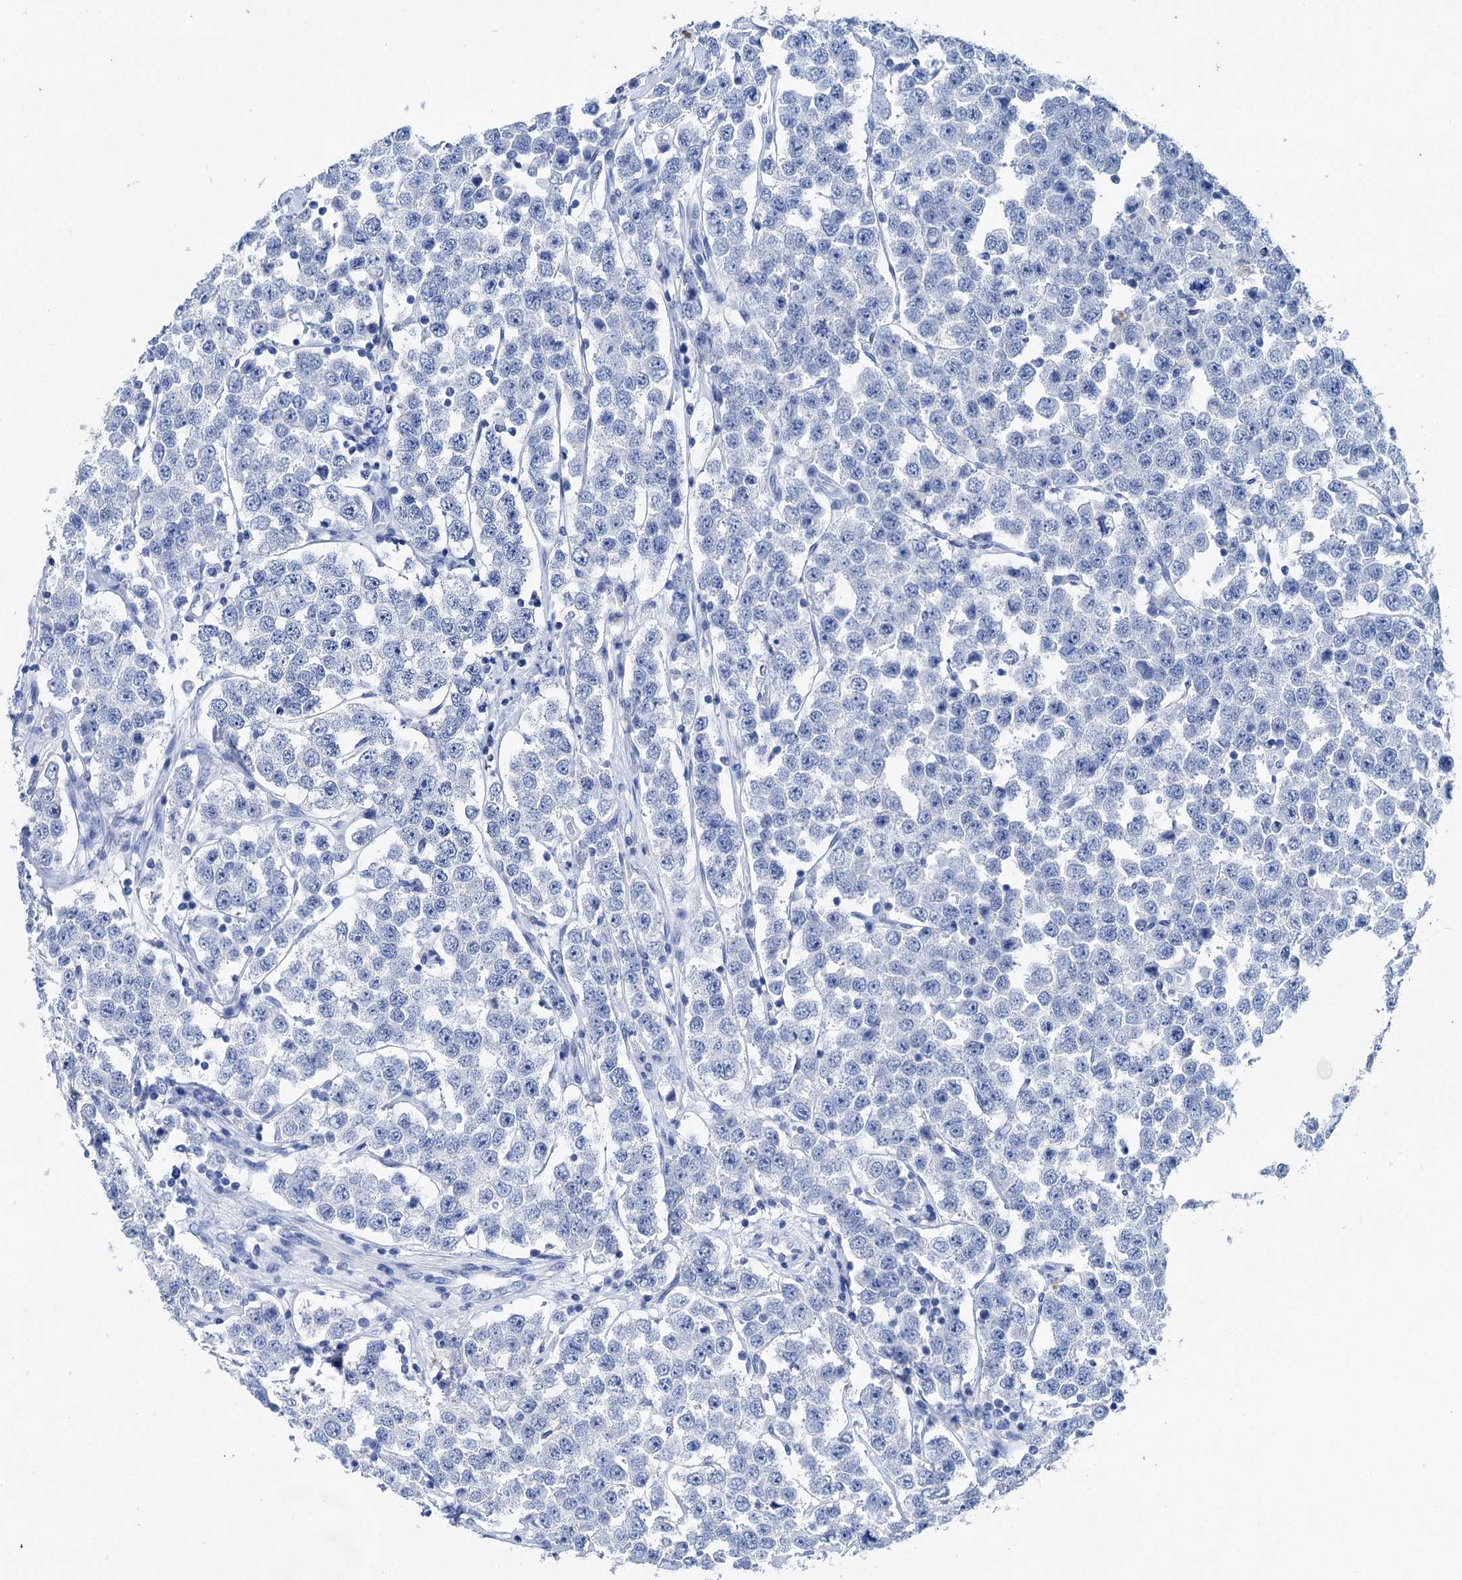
{"staining": {"intensity": "negative", "quantity": "none", "location": "none"}, "tissue": "testis cancer", "cell_type": "Tumor cells", "image_type": "cancer", "snomed": [{"axis": "morphology", "description": "Seminoma, NOS"}, {"axis": "topography", "description": "Testis"}], "caption": "A micrograph of testis cancer stained for a protein demonstrates no brown staining in tumor cells.", "gene": "BRINP1", "patient": {"sex": "male", "age": 28}}